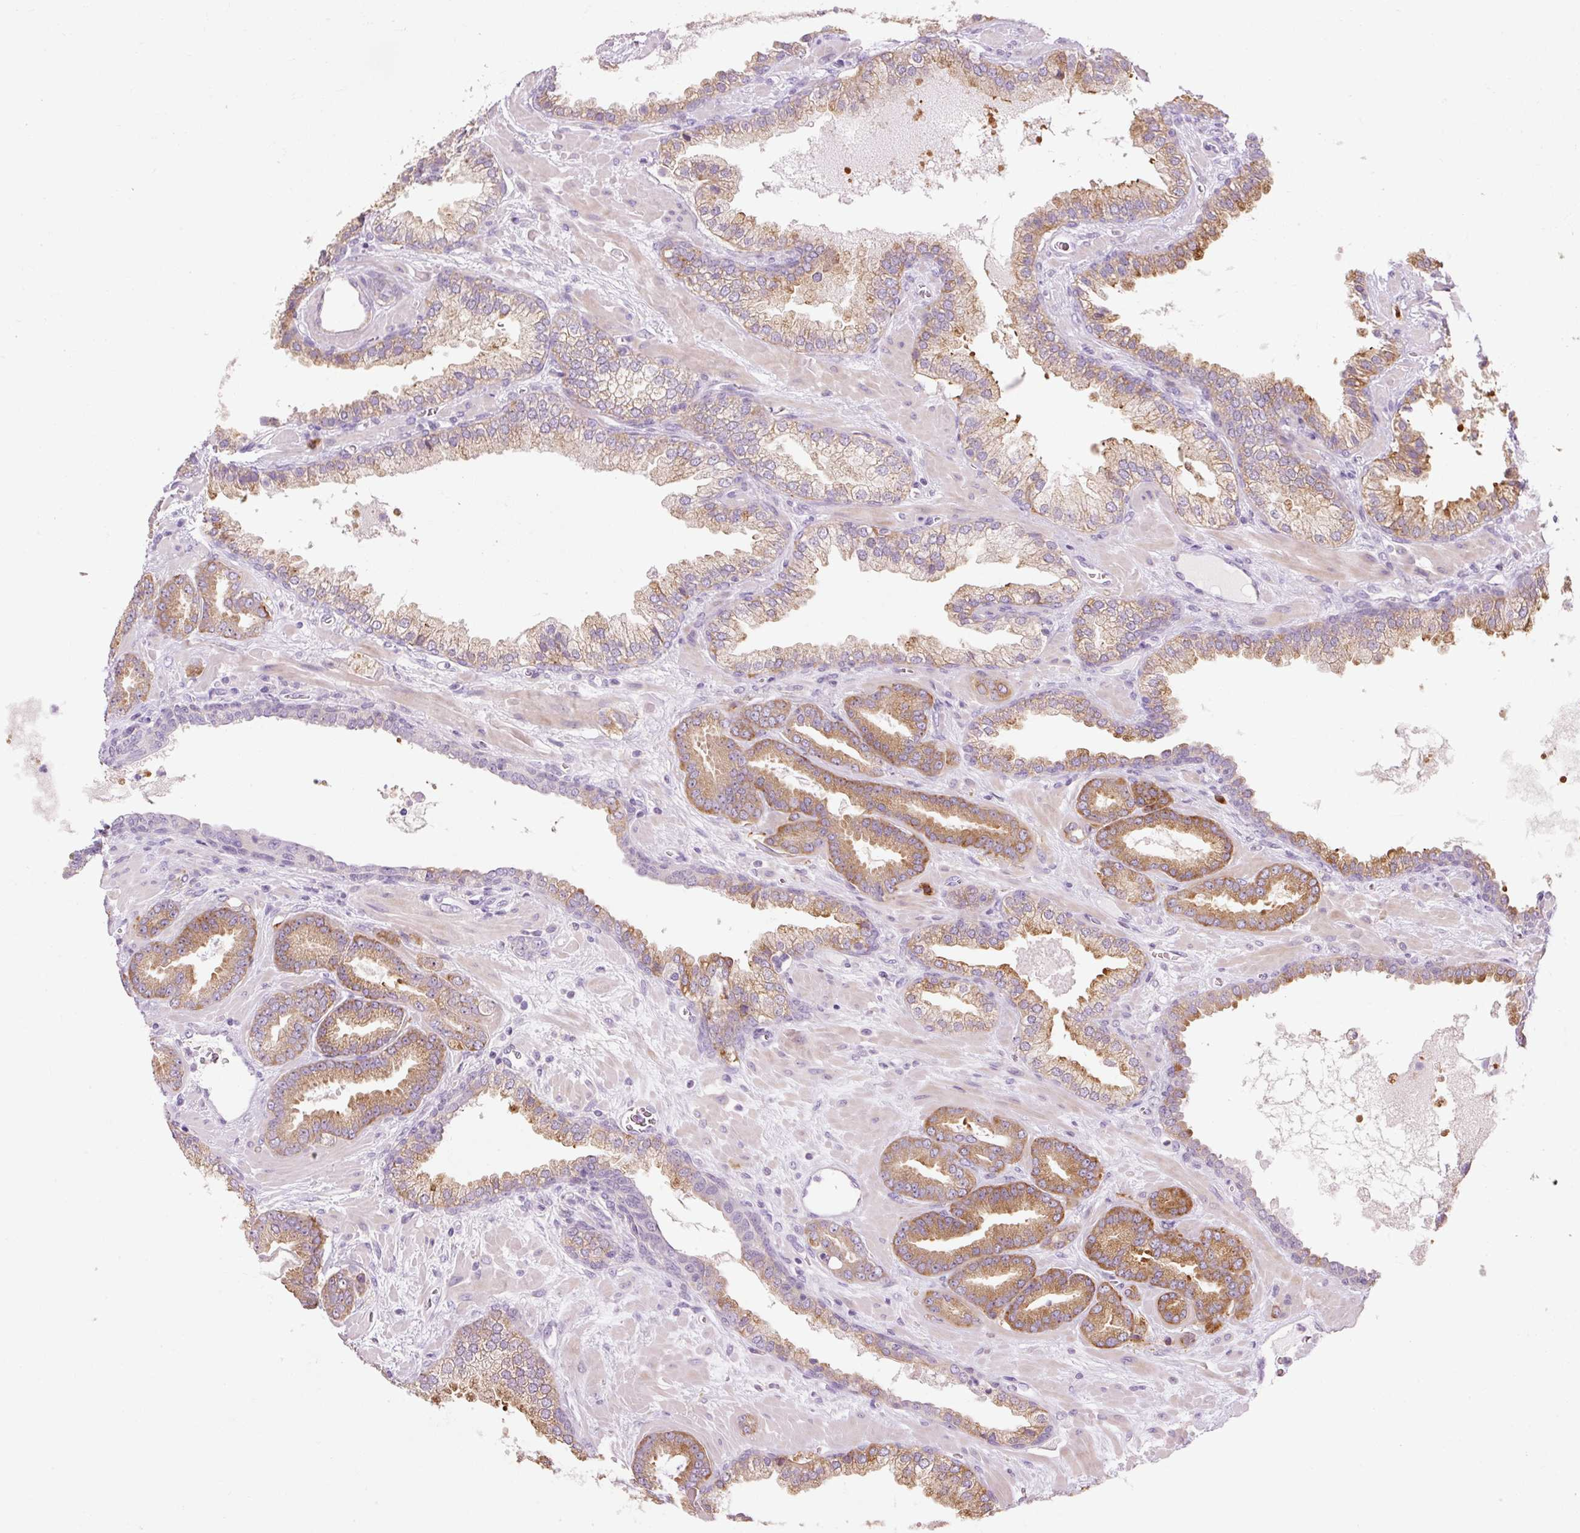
{"staining": {"intensity": "moderate", "quantity": "25%-75%", "location": "cytoplasmic/membranous"}, "tissue": "prostate cancer", "cell_type": "Tumor cells", "image_type": "cancer", "snomed": [{"axis": "morphology", "description": "Adenocarcinoma, Low grade"}, {"axis": "topography", "description": "Prostate"}], "caption": "Protein staining demonstrates moderate cytoplasmic/membranous positivity in approximately 25%-75% of tumor cells in prostate adenocarcinoma (low-grade).", "gene": "HAX1", "patient": {"sex": "male", "age": 62}}